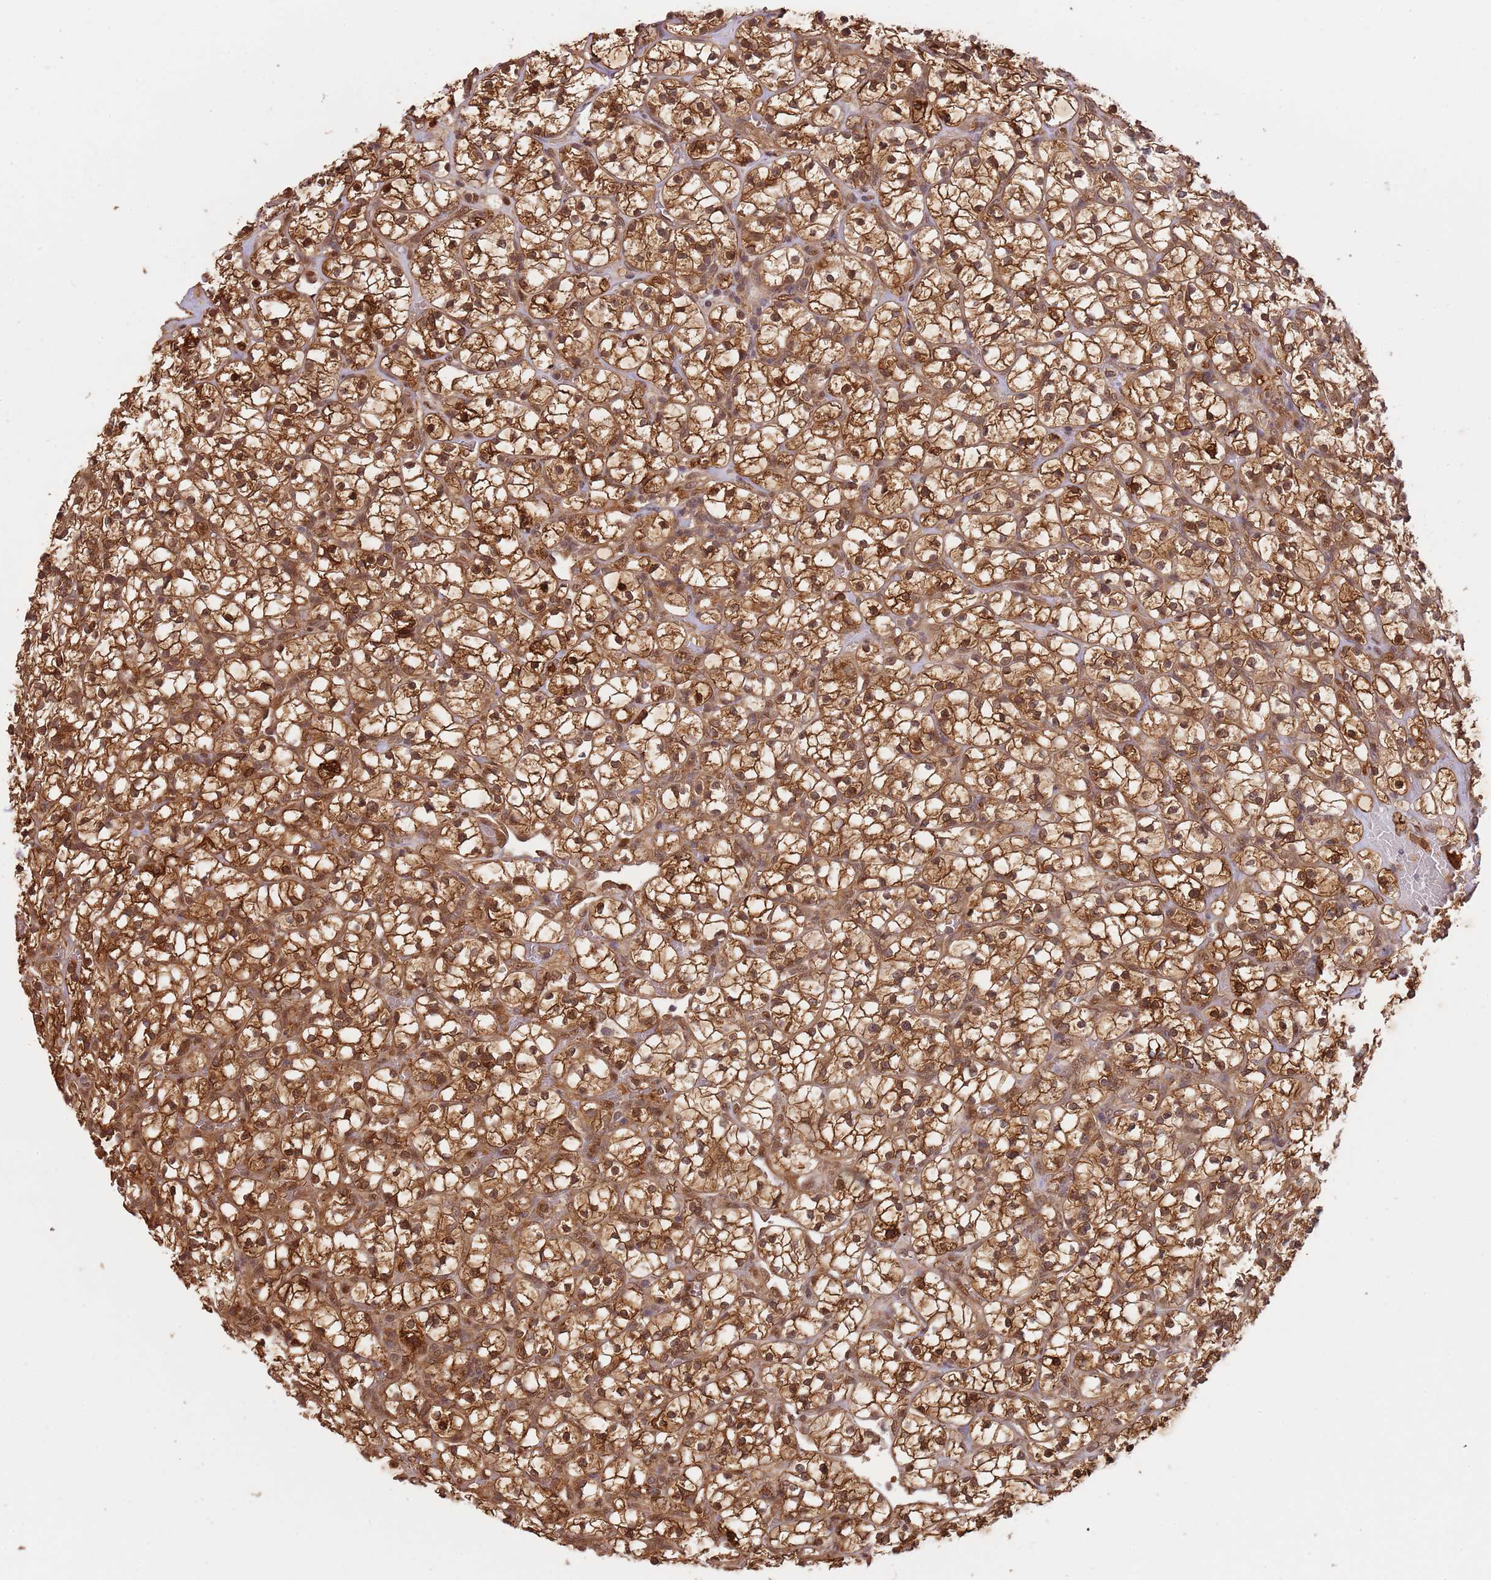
{"staining": {"intensity": "strong", "quantity": ">75%", "location": "cytoplasmic/membranous,nuclear"}, "tissue": "renal cancer", "cell_type": "Tumor cells", "image_type": "cancer", "snomed": [{"axis": "morphology", "description": "Adenocarcinoma, NOS"}, {"axis": "topography", "description": "Kidney"}], "caption": "Adenocarcinoma (renal) stained with DAB IHC reveals high levels of strong cytoplasmic/membranous and nuclear positivity in about >75% of tumor cells.", "gene": "PLSCR5", "patient": {"sex": "female", "age": 64}}